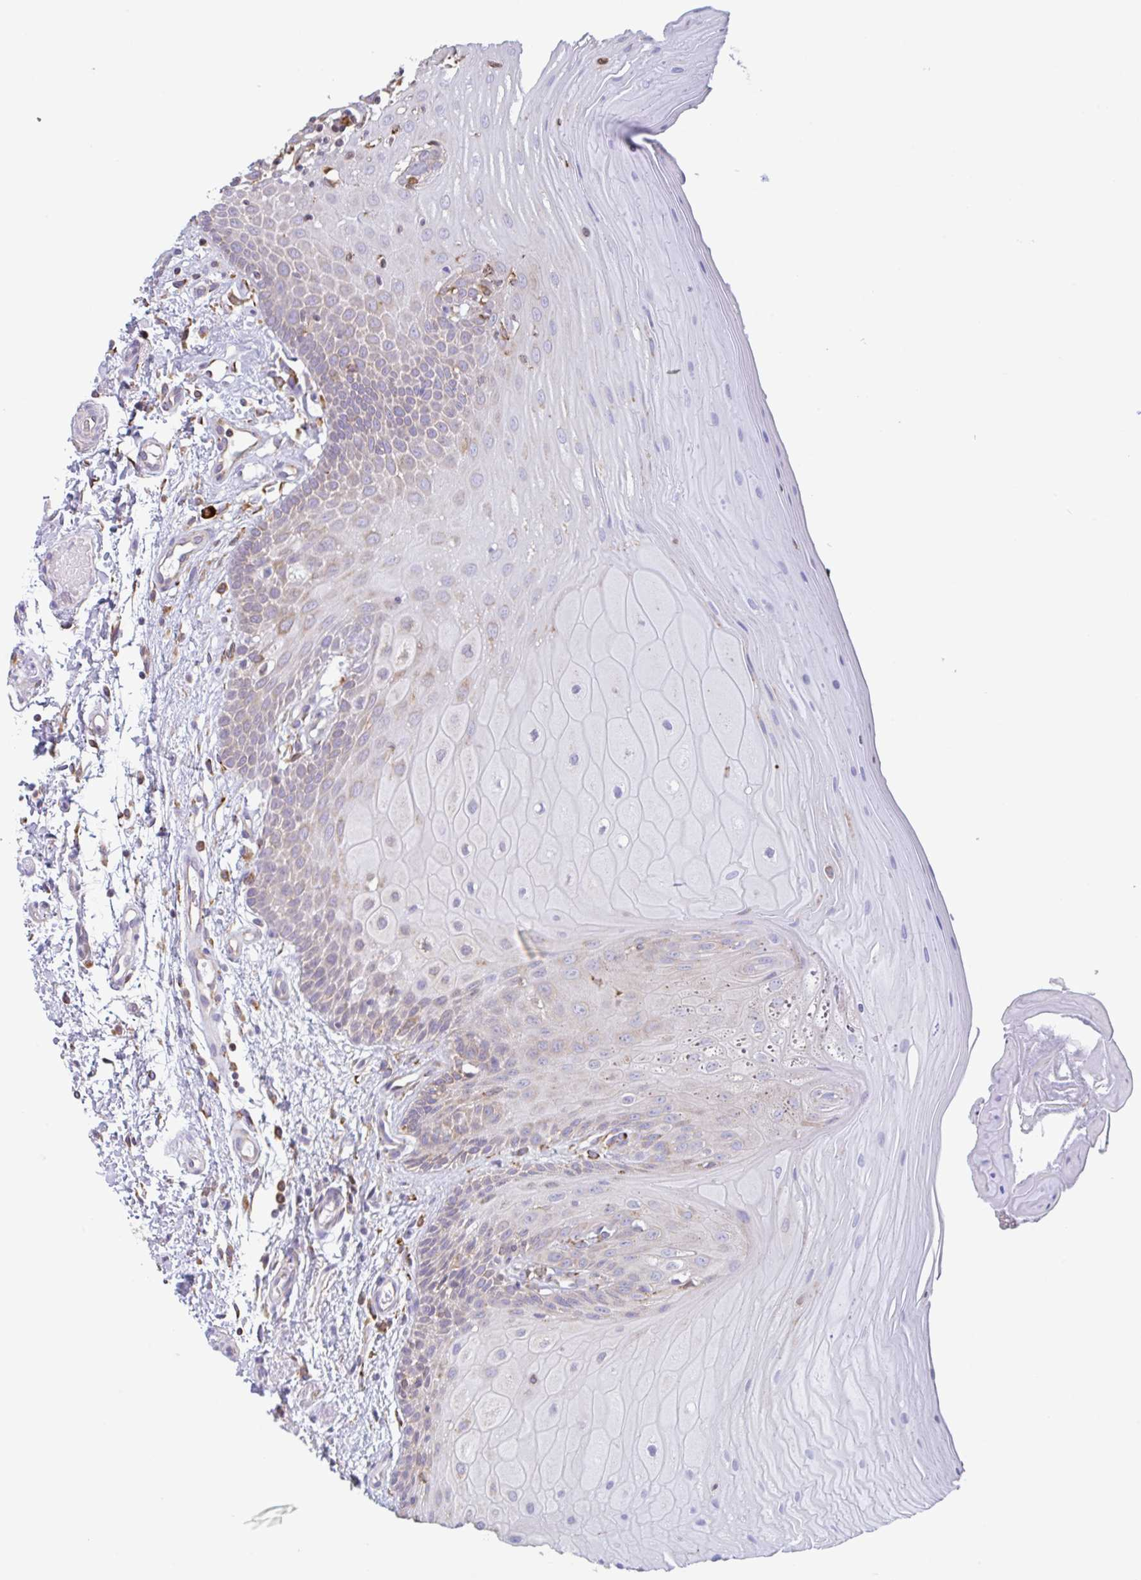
{"staining": {"intensity": "weak", "quantity": "<25%", "location": "cytoplasmic/membranous"}, "tissue": "oral mucosa", "cell_type": "Squamous epithelial cells", "image_type": "normal", "snomed": [{"axis": "morphology", "description": "Normal tissue, NOS"}, {"axis": "topography", "description": "Oral tissue"}, {"axis": "topography", "description": "Tounge, NOS"}, {"axis": "topography", "description": "Head-Neck"}], "caption": "Immunohistochemical staining of normal oral mucosa reveals no significant positivity in squamous epithelial cells. (DAB (3,3'-diaminobenzidine) immunohistochemistry, high magnification).", "gene": "DOK4", "patient": {"sex": "female", "age": 84}}